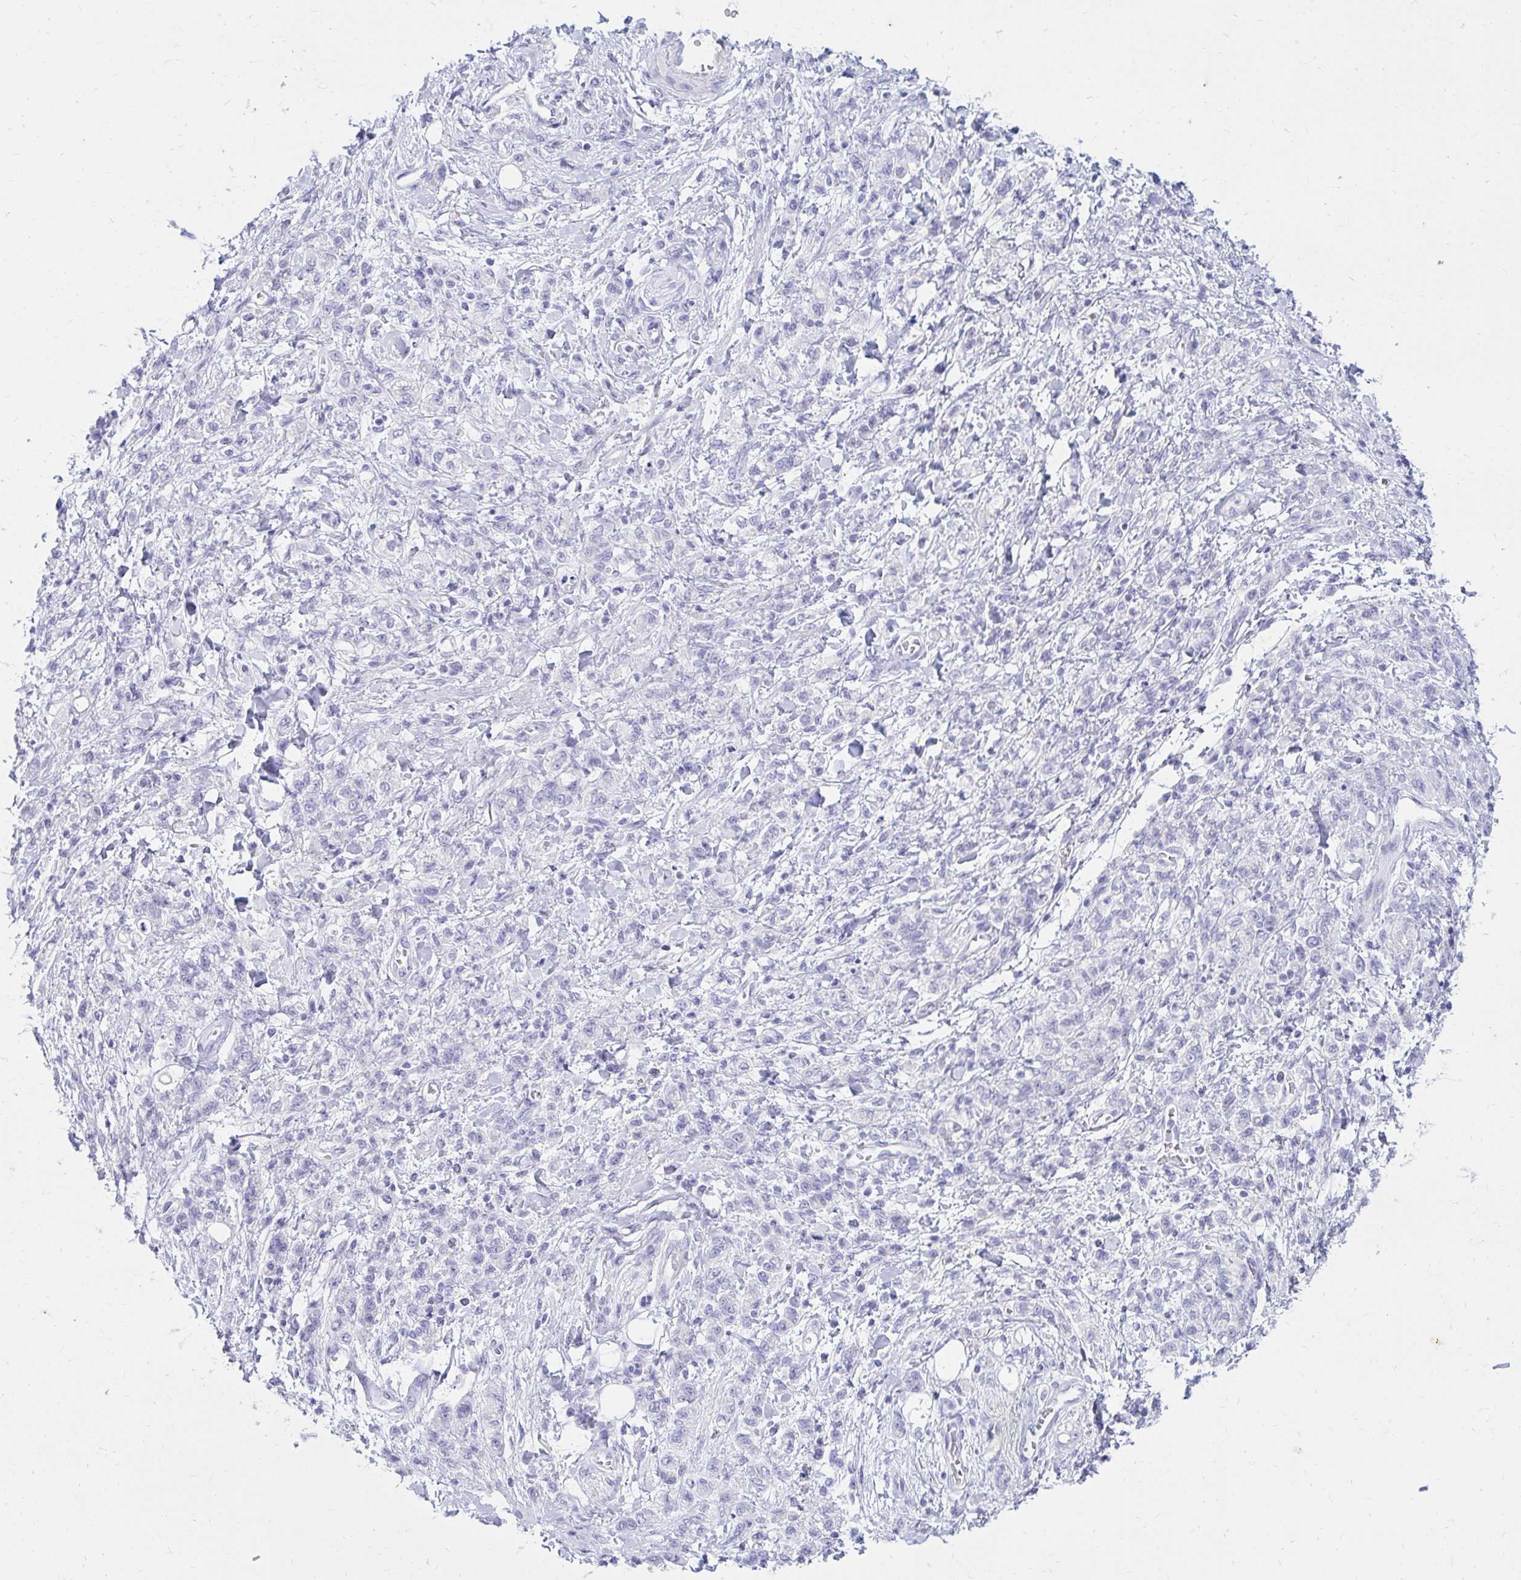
{"staining": {"intensity": "negative", "quantity": "none", "location": "none"}, "tissue": "stomach cancer", "cell_type": "Tumor cells", "image_type": "cancer", "snomed": [{"axis": "morphology", "description": "Adenocarcinoma, NOS"}, {"axis": "topography", "description": "Stomach"}], "caption": "Histopathology image shows no protein expression in tumor cells of stomach adenocarcinoma tissue.", "gene": "NANOGNB", "patient": {"sex": "male", "age": 77}}